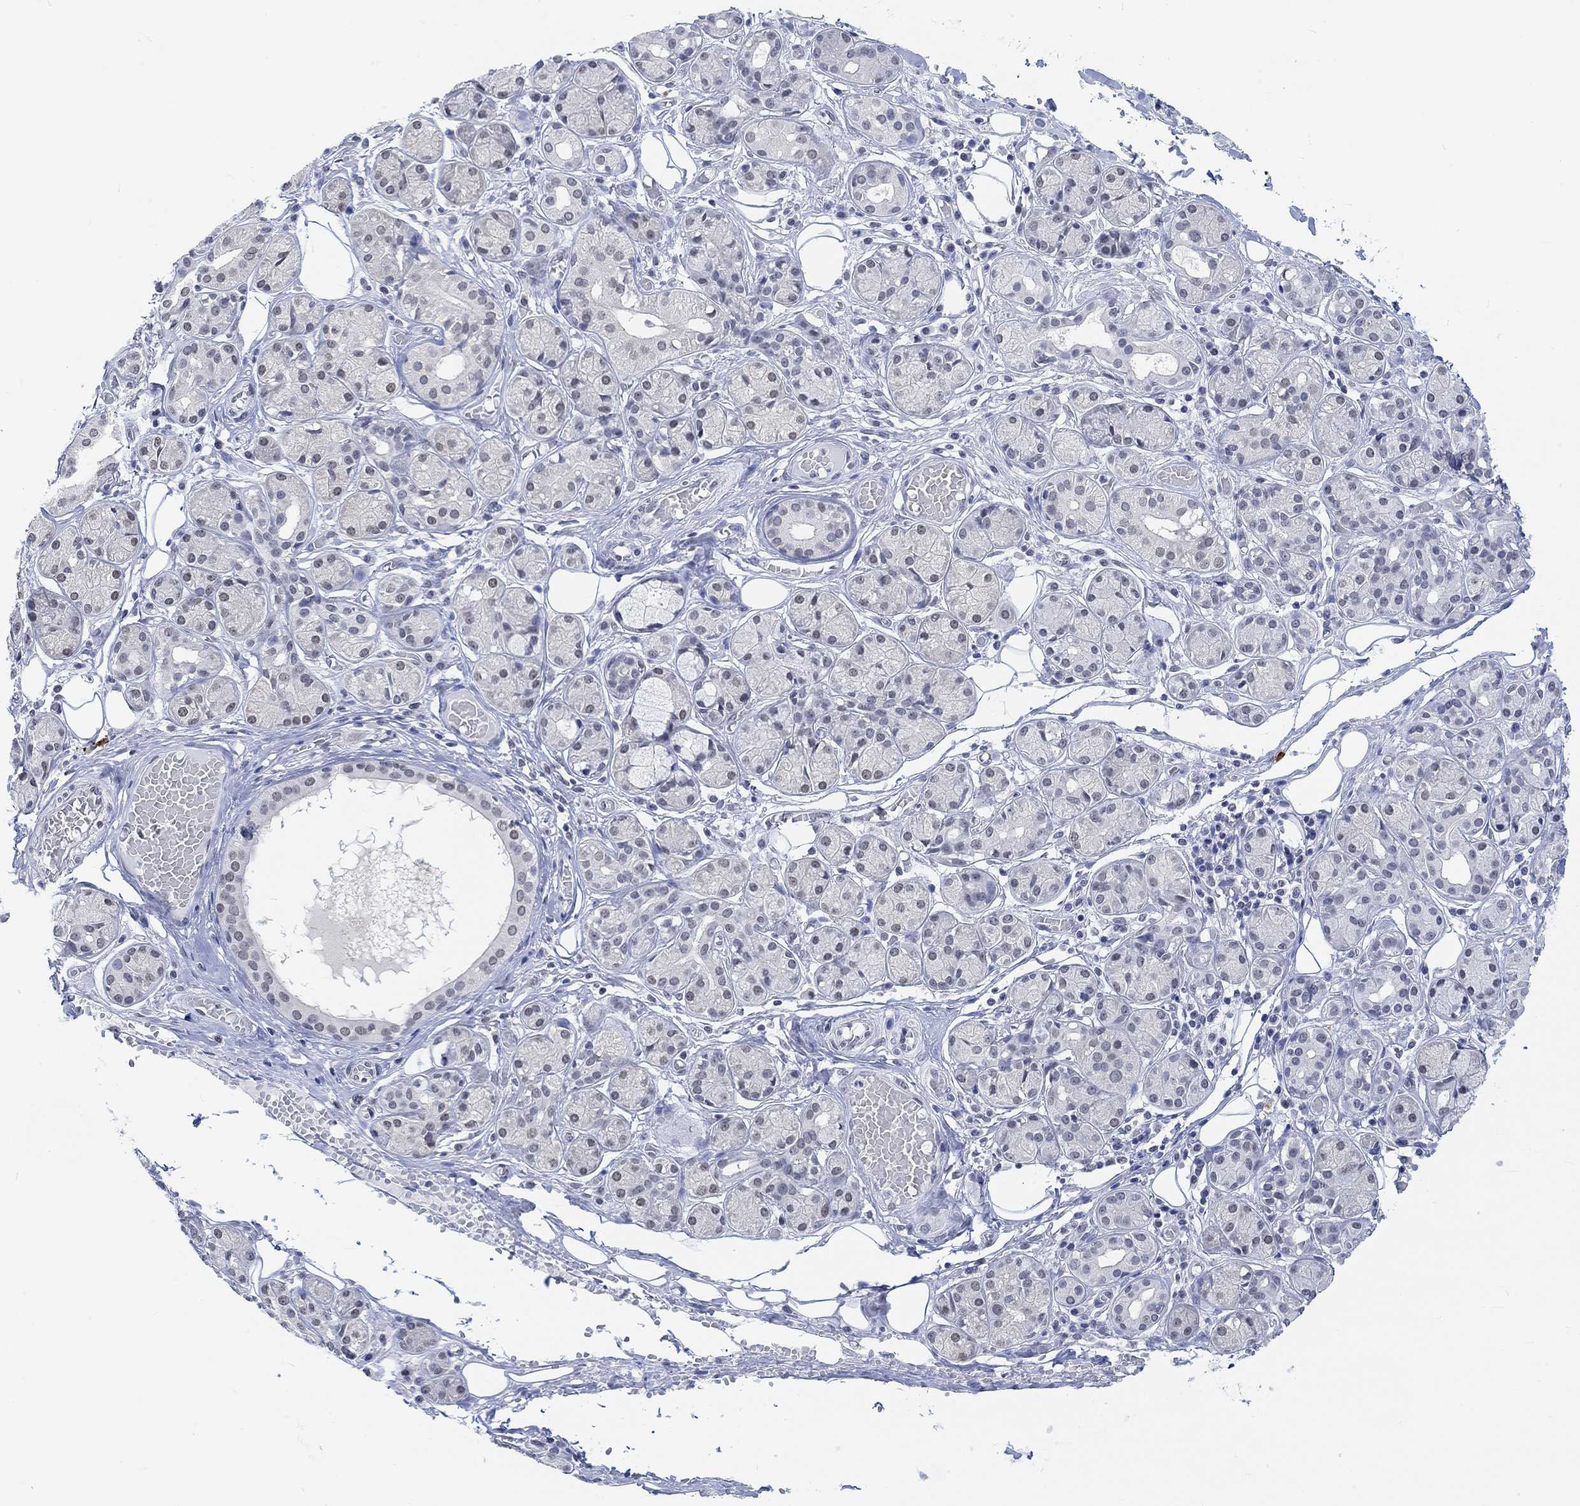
{"staining": {"intensity": "negative", "quantity": "none", "location": "none"}, "tissue": "salivary gland", "cell_type": "Glandular cells", "image_type": "normal", "snomed": [{"axis": "morphology", "description": "Normal tissue, NOS"}, {"axis": "topography", "description": "Salivary gland"}, {"axis": "topography", "description": "Peripheral nerve tissue"}], "caption": "A histopathology image of salivary gland stained for a protein displays no brown staining in glandular cells.", "gene": "PURG", "patient": {"sex": "male", "age": 71}}